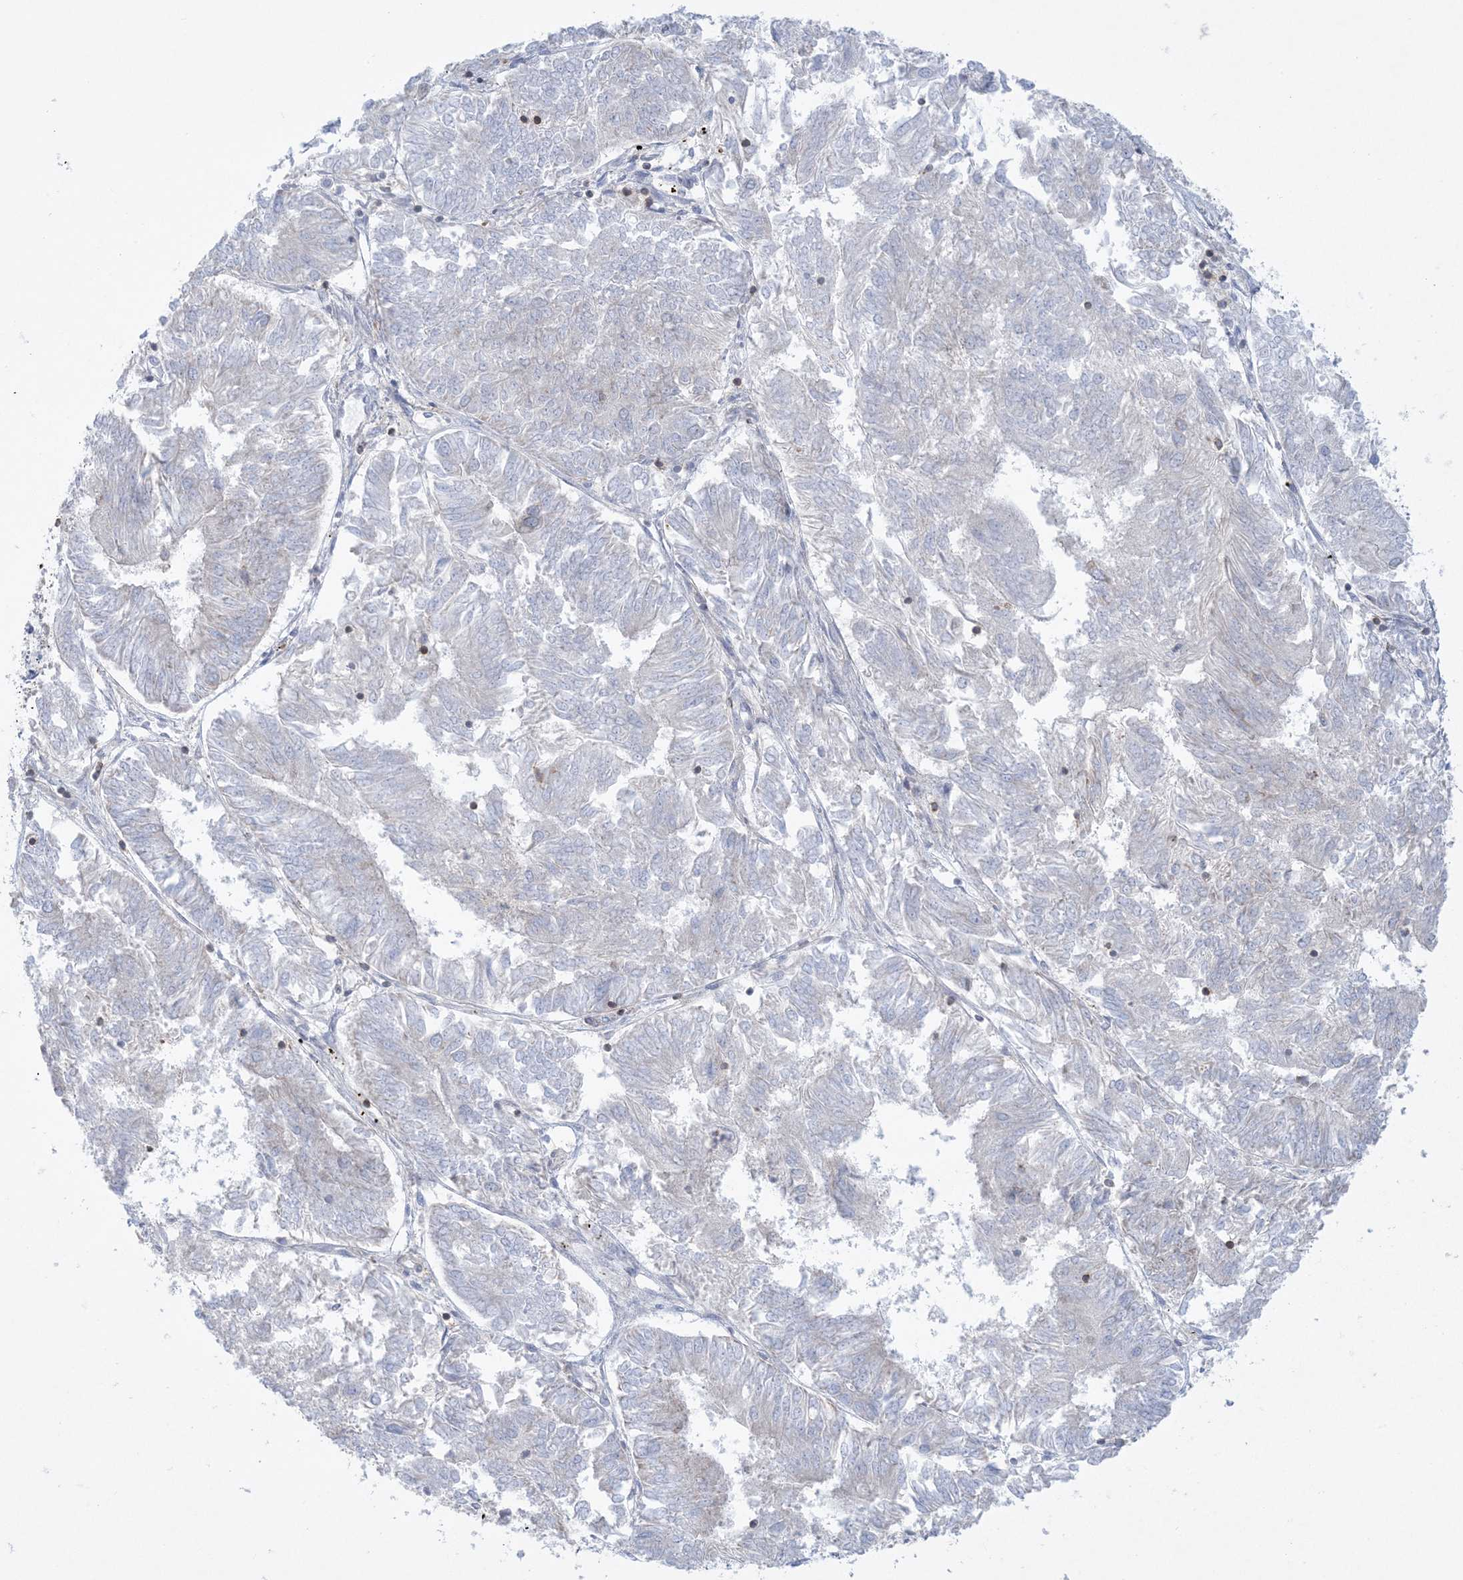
{"staining": {"intensity": "negative", "quantity": "none", "location": "none"}, "tissue": "endometrial cancer", "cell_type": "Tumor cells", "image_type": "cancer", "snomed": [{"axis": "morphology", "description": "Adenocarcinoma, NOS"}, {"axis": "topography", "description": "Endometrium"}], "caption": "The micrograph exhibits no staining of tumor cells in endometrial cancer.", "gene": "ARHGAP30", "patient": {"sex": "female", "age": 58}}